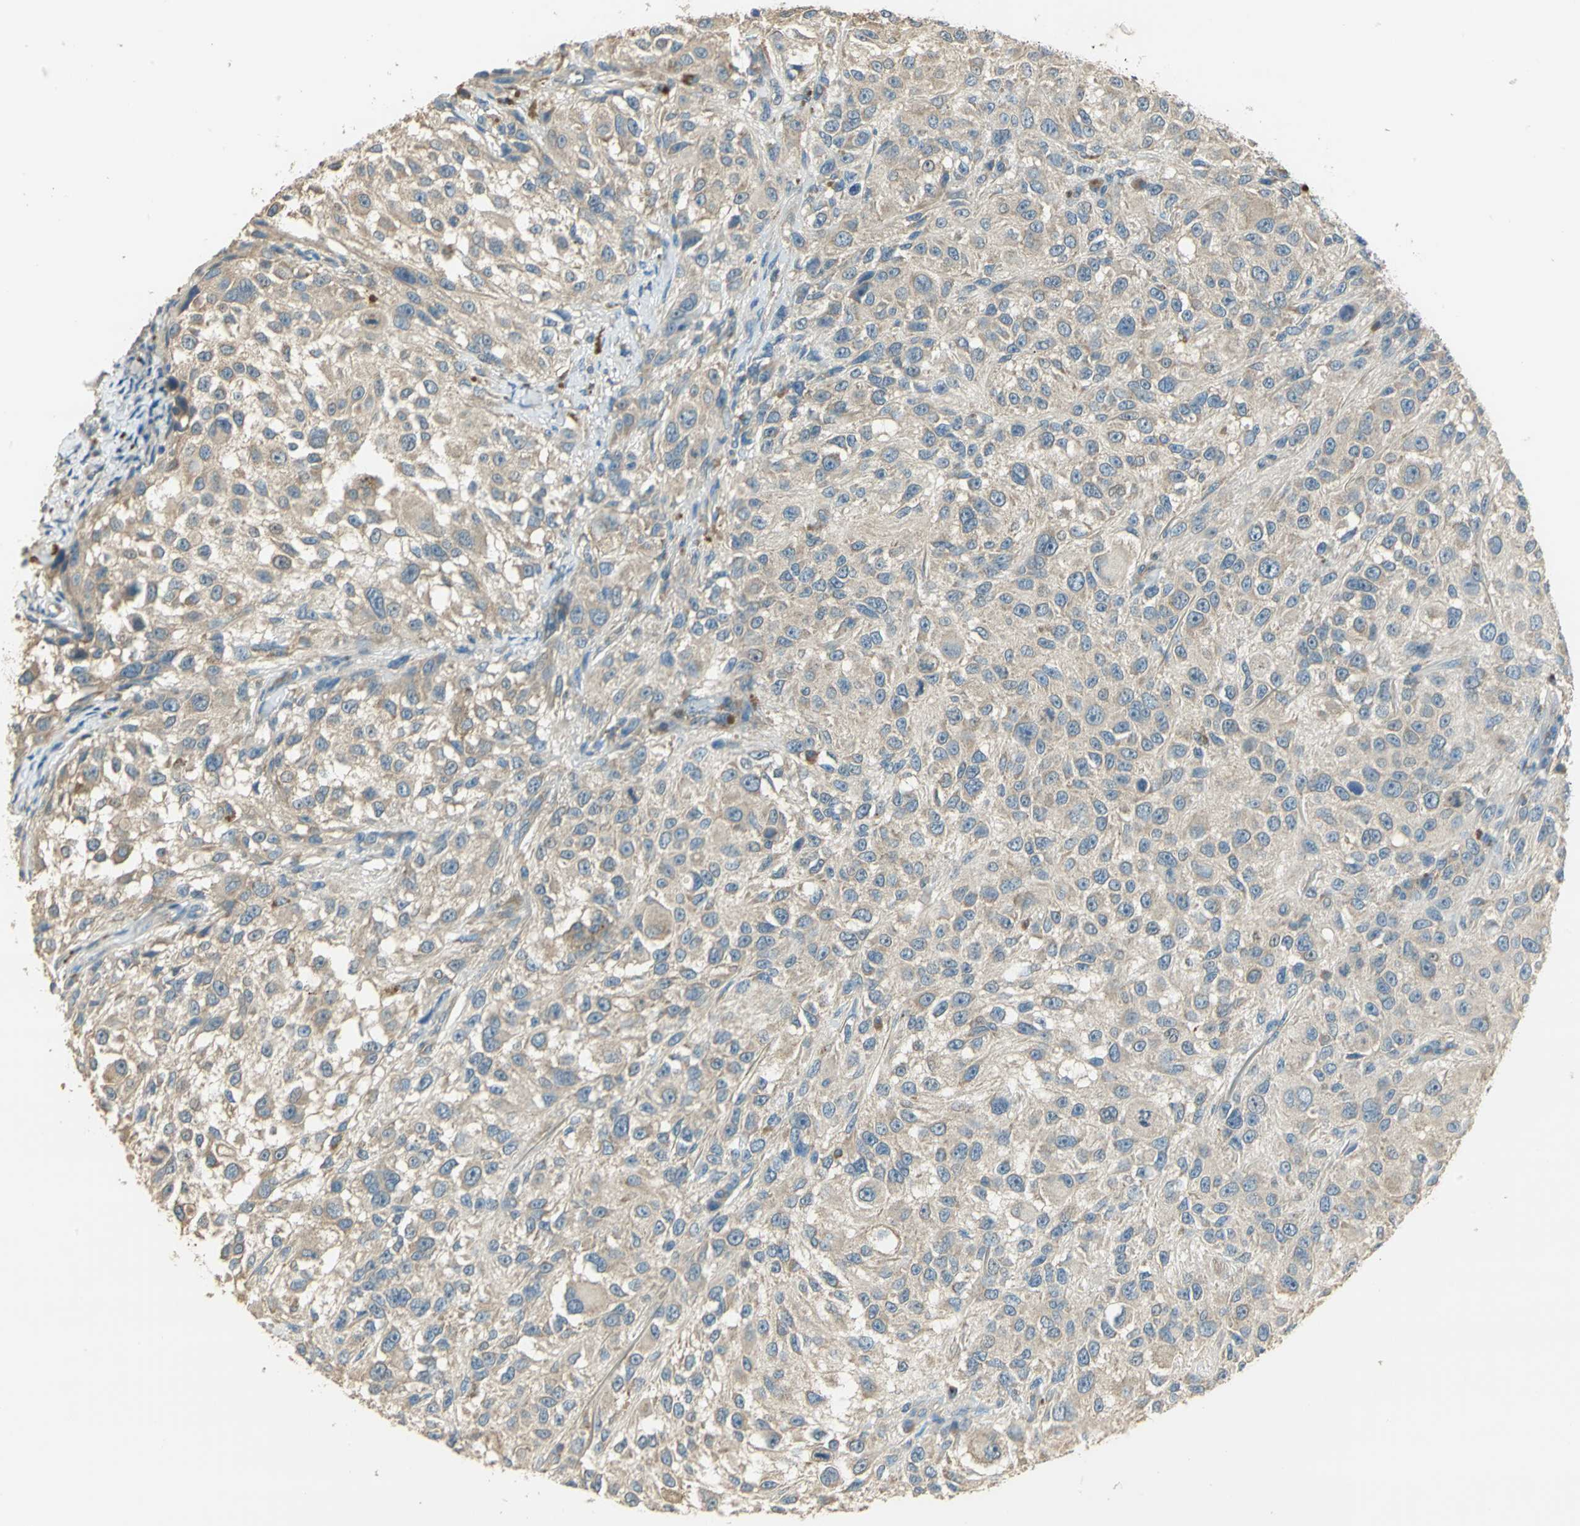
{"staining": {"intensity": "weak", "quantity": ">75%", "location": "cytoplasmic/membranous"}, "tissue": "melanoma", "cell_type": "Tumor cells", "image_type": "cancer", "snomed": [{"axis": "morphology", "description": "Necrosis, NOS"}, {"axis": "morphology", "description": "Malignant melanoma, NOS"}, {"axis": "topography", "description": "Skin"}], "caption": "Melanoma stained with immunohistochemistry exhibits weak cytoplasmic/membranous staining in approximately >75% of tumor cells. Immunohistochemistry (ihc) stains the protein of interest in brown and the nuclei are stained blue.", "gene": "SHC2", "patient": {"sex": "female", "age": 87}}